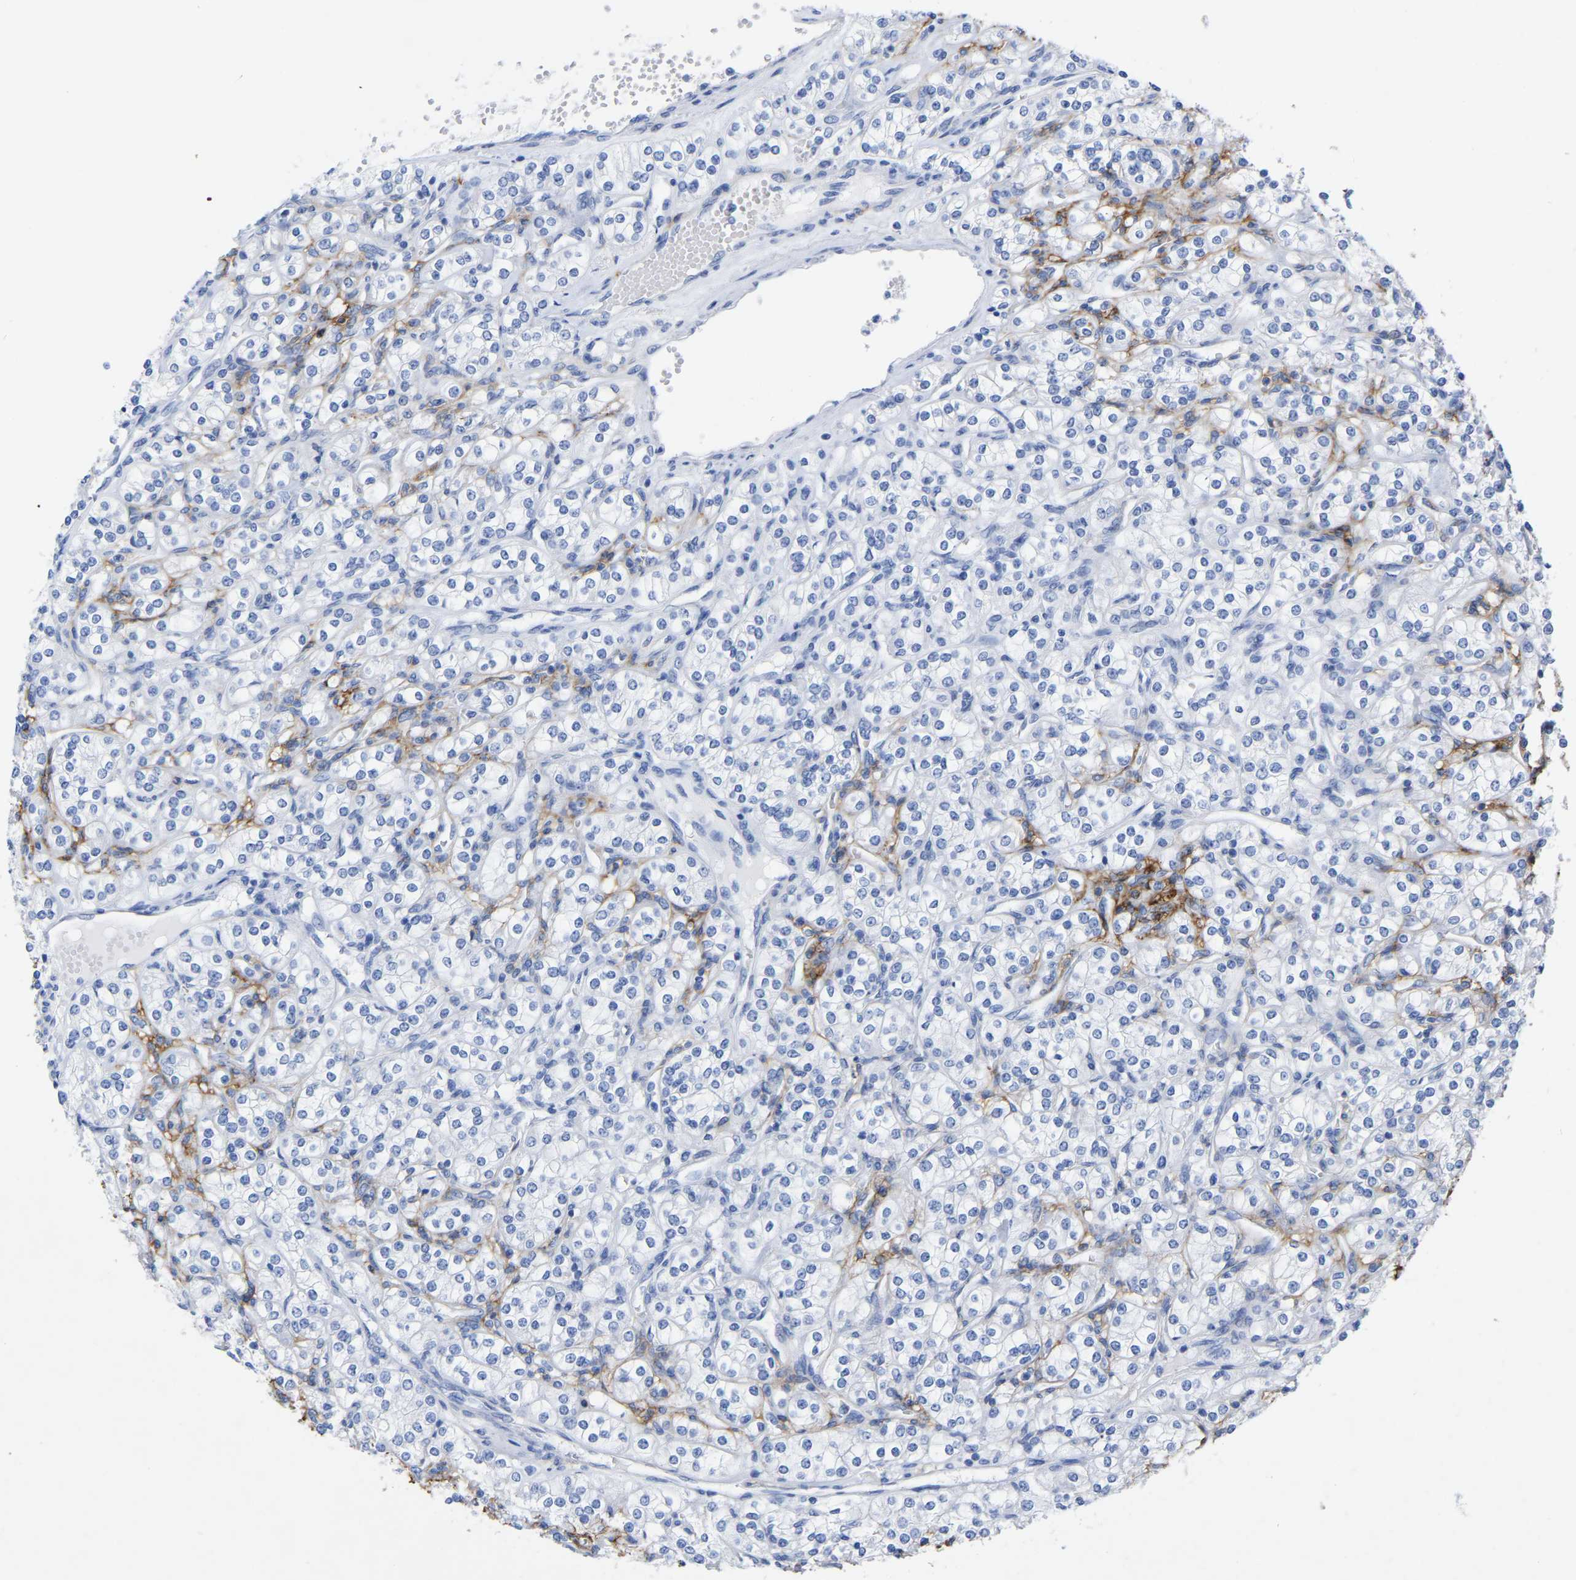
{"staining": {"intensity": "negative", "quantity": "none", "location": "none"}, "tissue": "renal cancer", "cell_type": "Tumor cells", "image_type": "cancer", "snomed": [{"axis": "morphology", "description": "Adenocarcinoma, NOS"}, {"axis": "topography", "description": "Kidney"}], "caption": "The photomicrograph exhibits no staining of tumor cells in adenocarcinoma (renal).", "gene": "HAPLN1", "patient": {"sex": "male", "age": 77}}